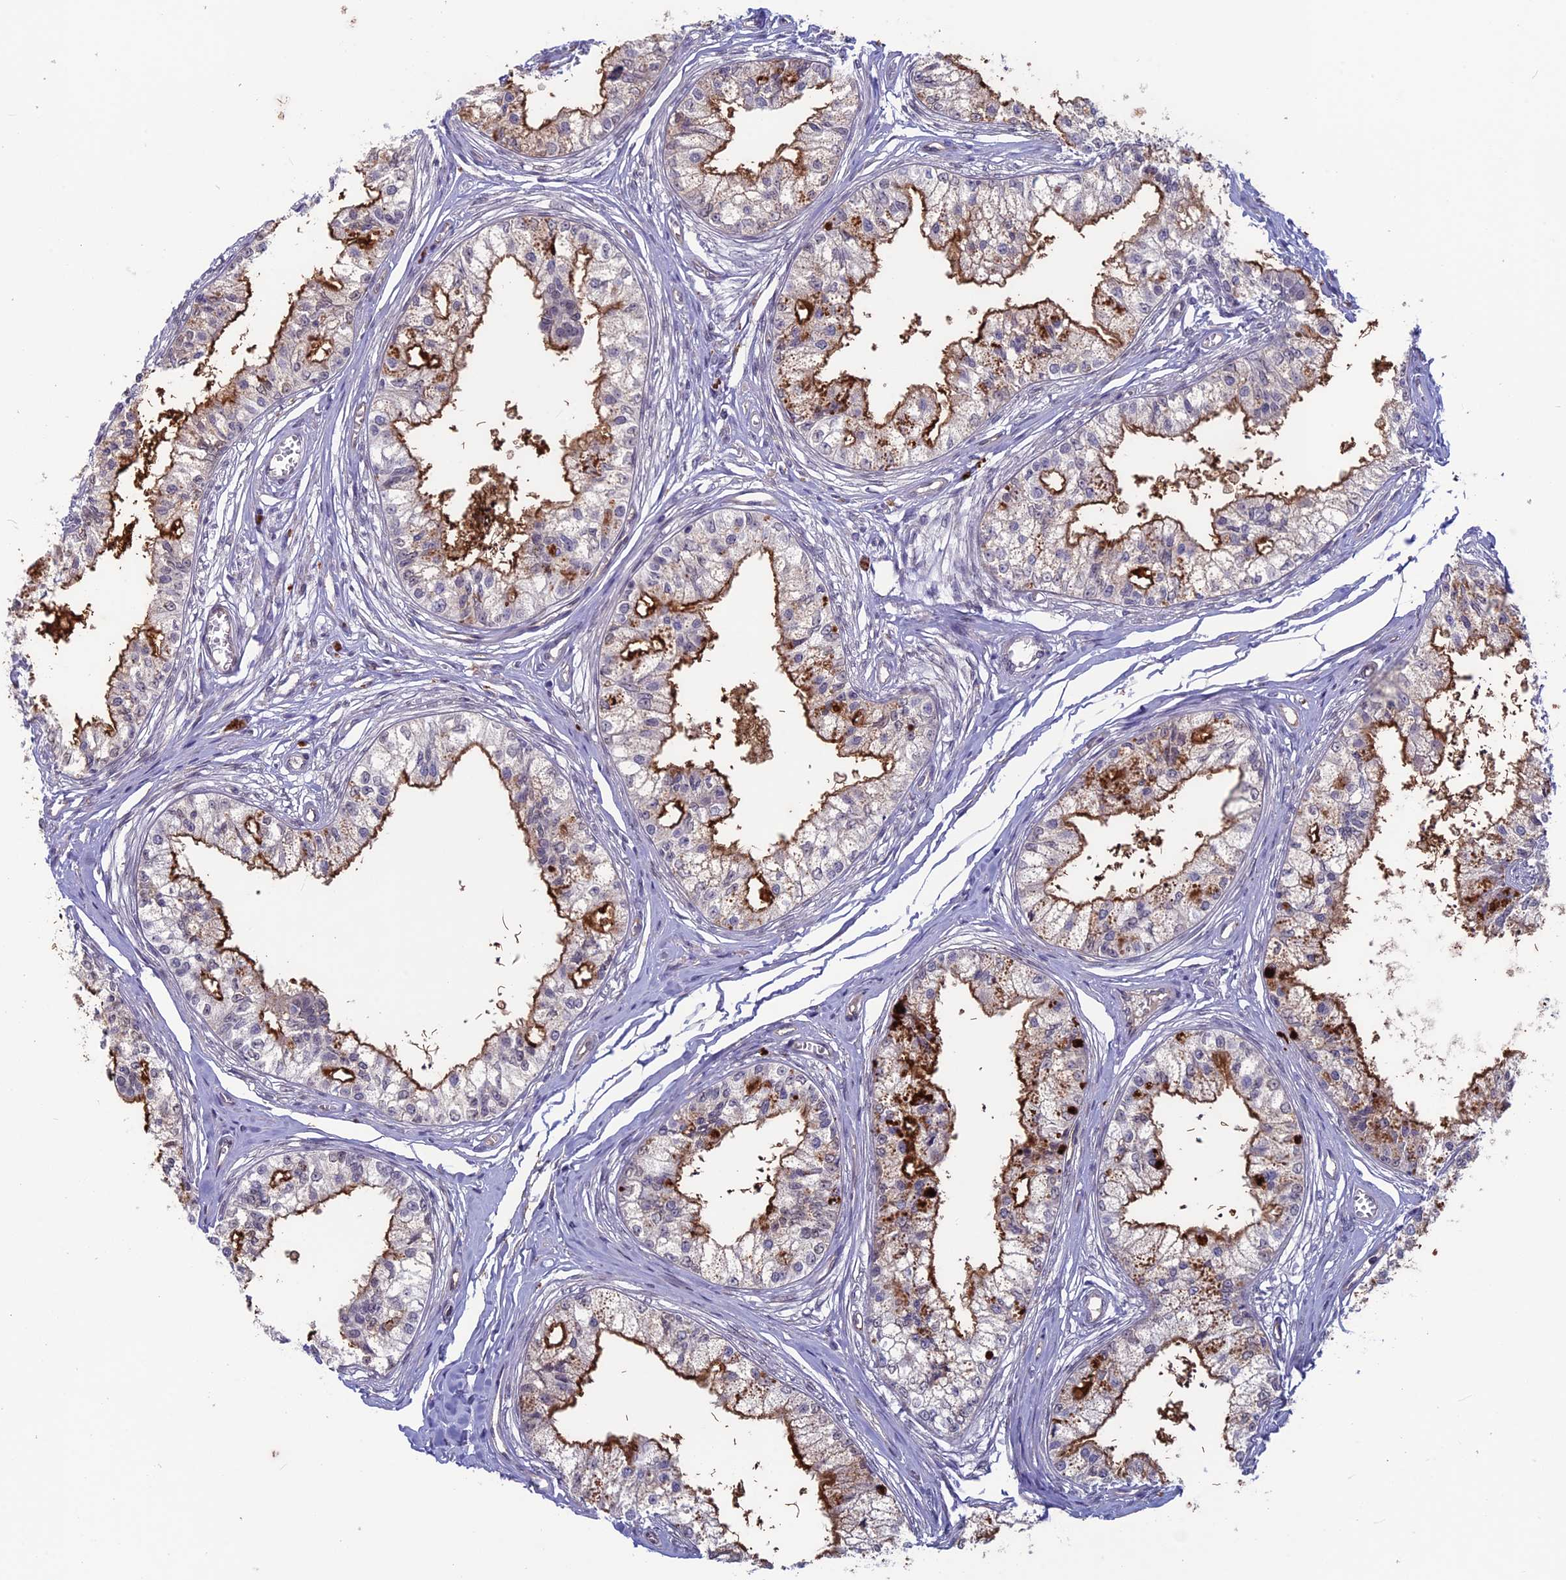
{"staining": {"intensity": "moderate", "quantity": ">75%", "location": "cytoplasmic/membranous,nuclear"}, "tissue": "epididymis", "cell_type": "Glandular cells", "image_type": "normal", "snomed": [{"axis": "morphology", "description": "Normal tissue, NOS"}, {"axis": "topography", "description": "Epididymis"}], "caption": "Moderate cytoplasmic/membranous,nuclear protein positivity is appreciated in about >75% of glandular cells in epididymis. Using DAB (brown) and hematoxylin (blue) stains, captured at high magnification using brightfield microscopy.", "gene": "FKBPL", "patient": {"sex": "male", "age": 79}}